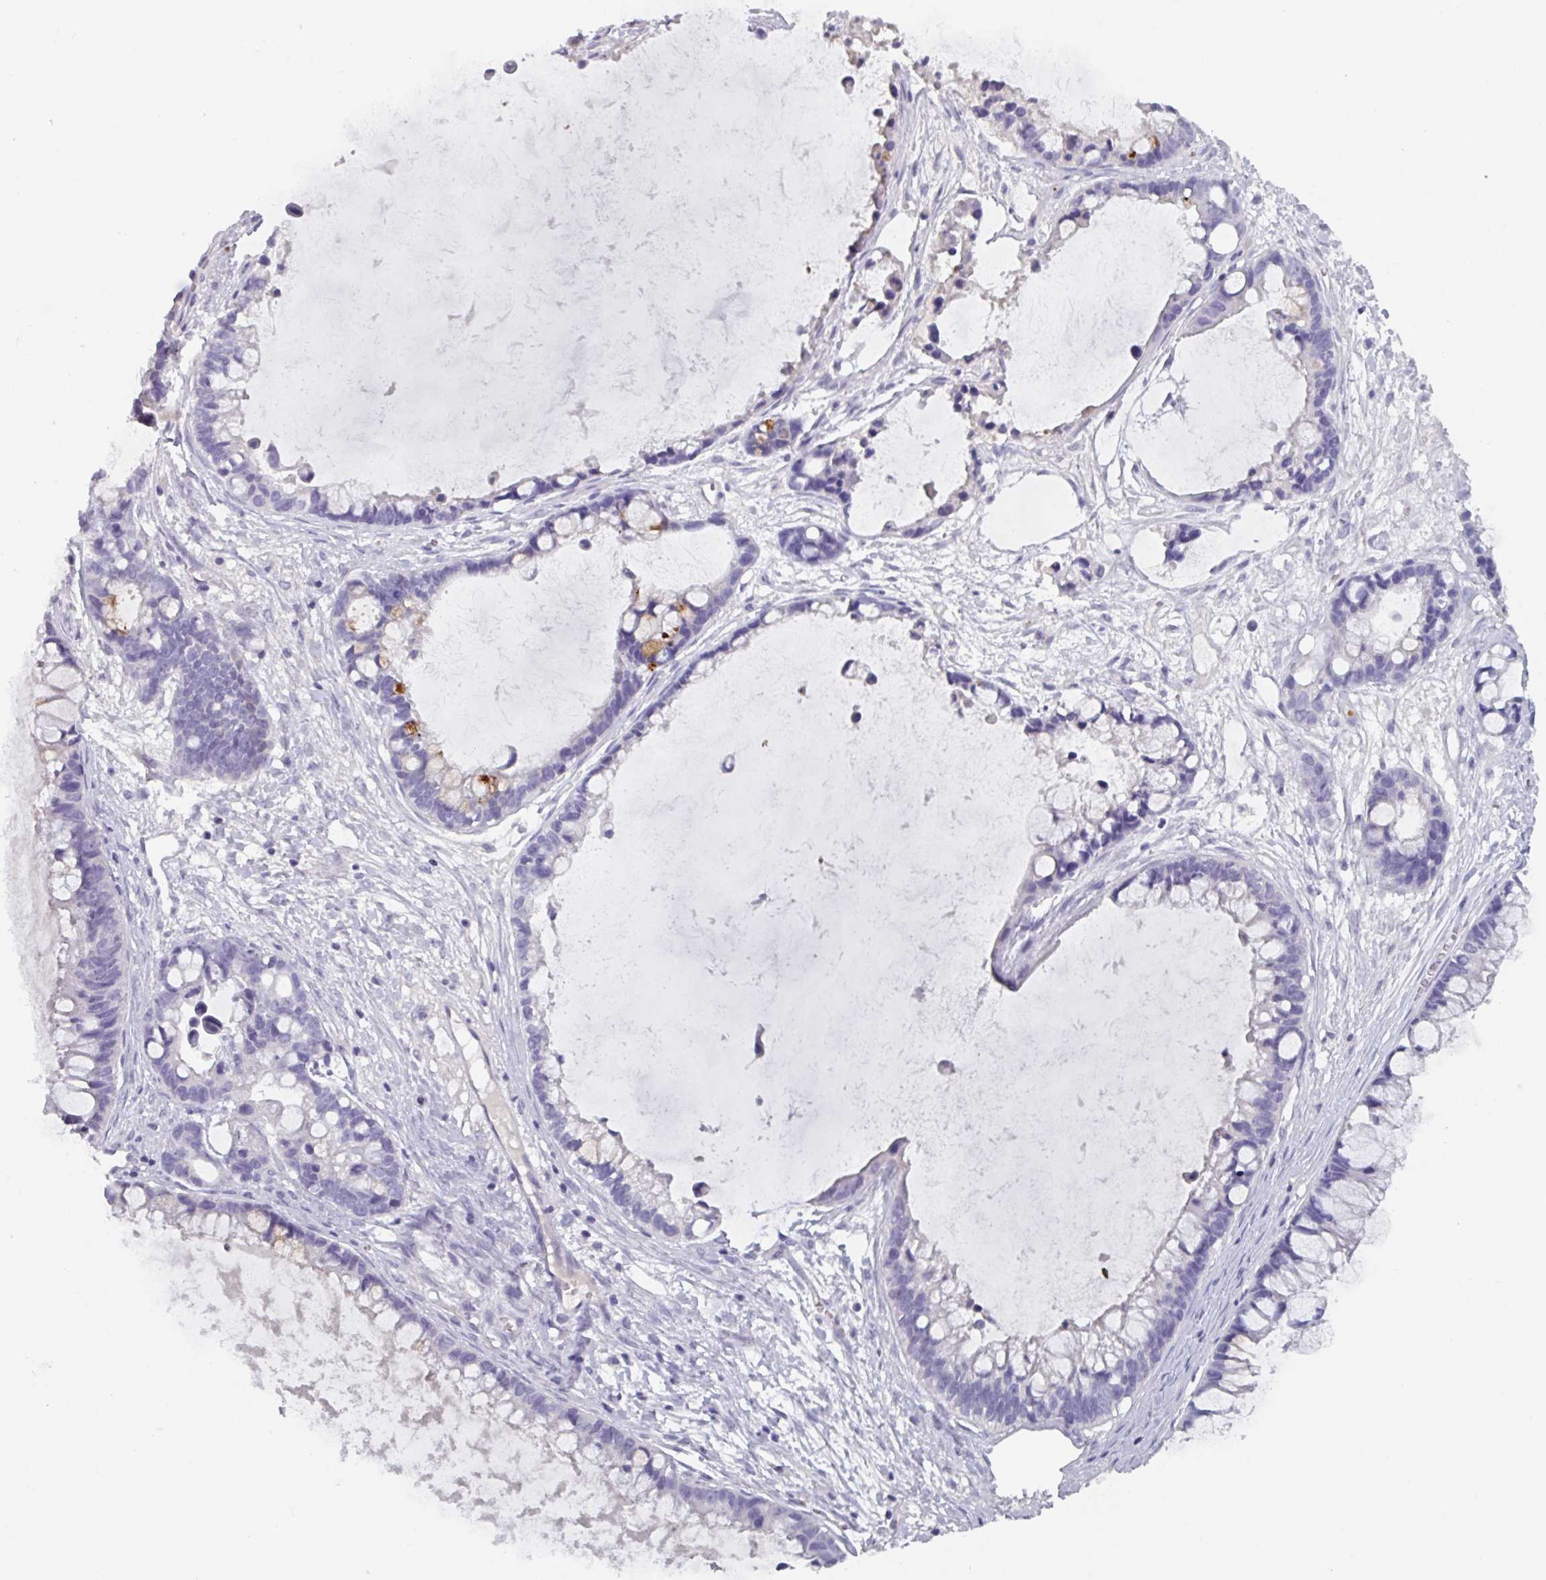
{"staining": {"intensity": "negative", "quantity": "none", "location": "none"}, "tissue": "ovarian cancer", "cell_type": "Tumor cells", "image_type": "cancer", "snomed": [{"axis": "morphology", "description": "Cystadenocarcinoma, mucinous, NOS"}, {"axis": "topography", "description": "Ovary"}], "caption": "Immunohistochemistry image of neoplastic tissue: human ovarian cancer (mucinous cystadenocarcinoma) stained with DAB shows no significant protein staining in tumor cells. (Stains: DAB immunohistochemistry with hematoxylin counter stain, Microscopy: brightfield microscopy at high magnification).", "gene": "OR2T10", "patient": {"sex": "female", "age": 63}}